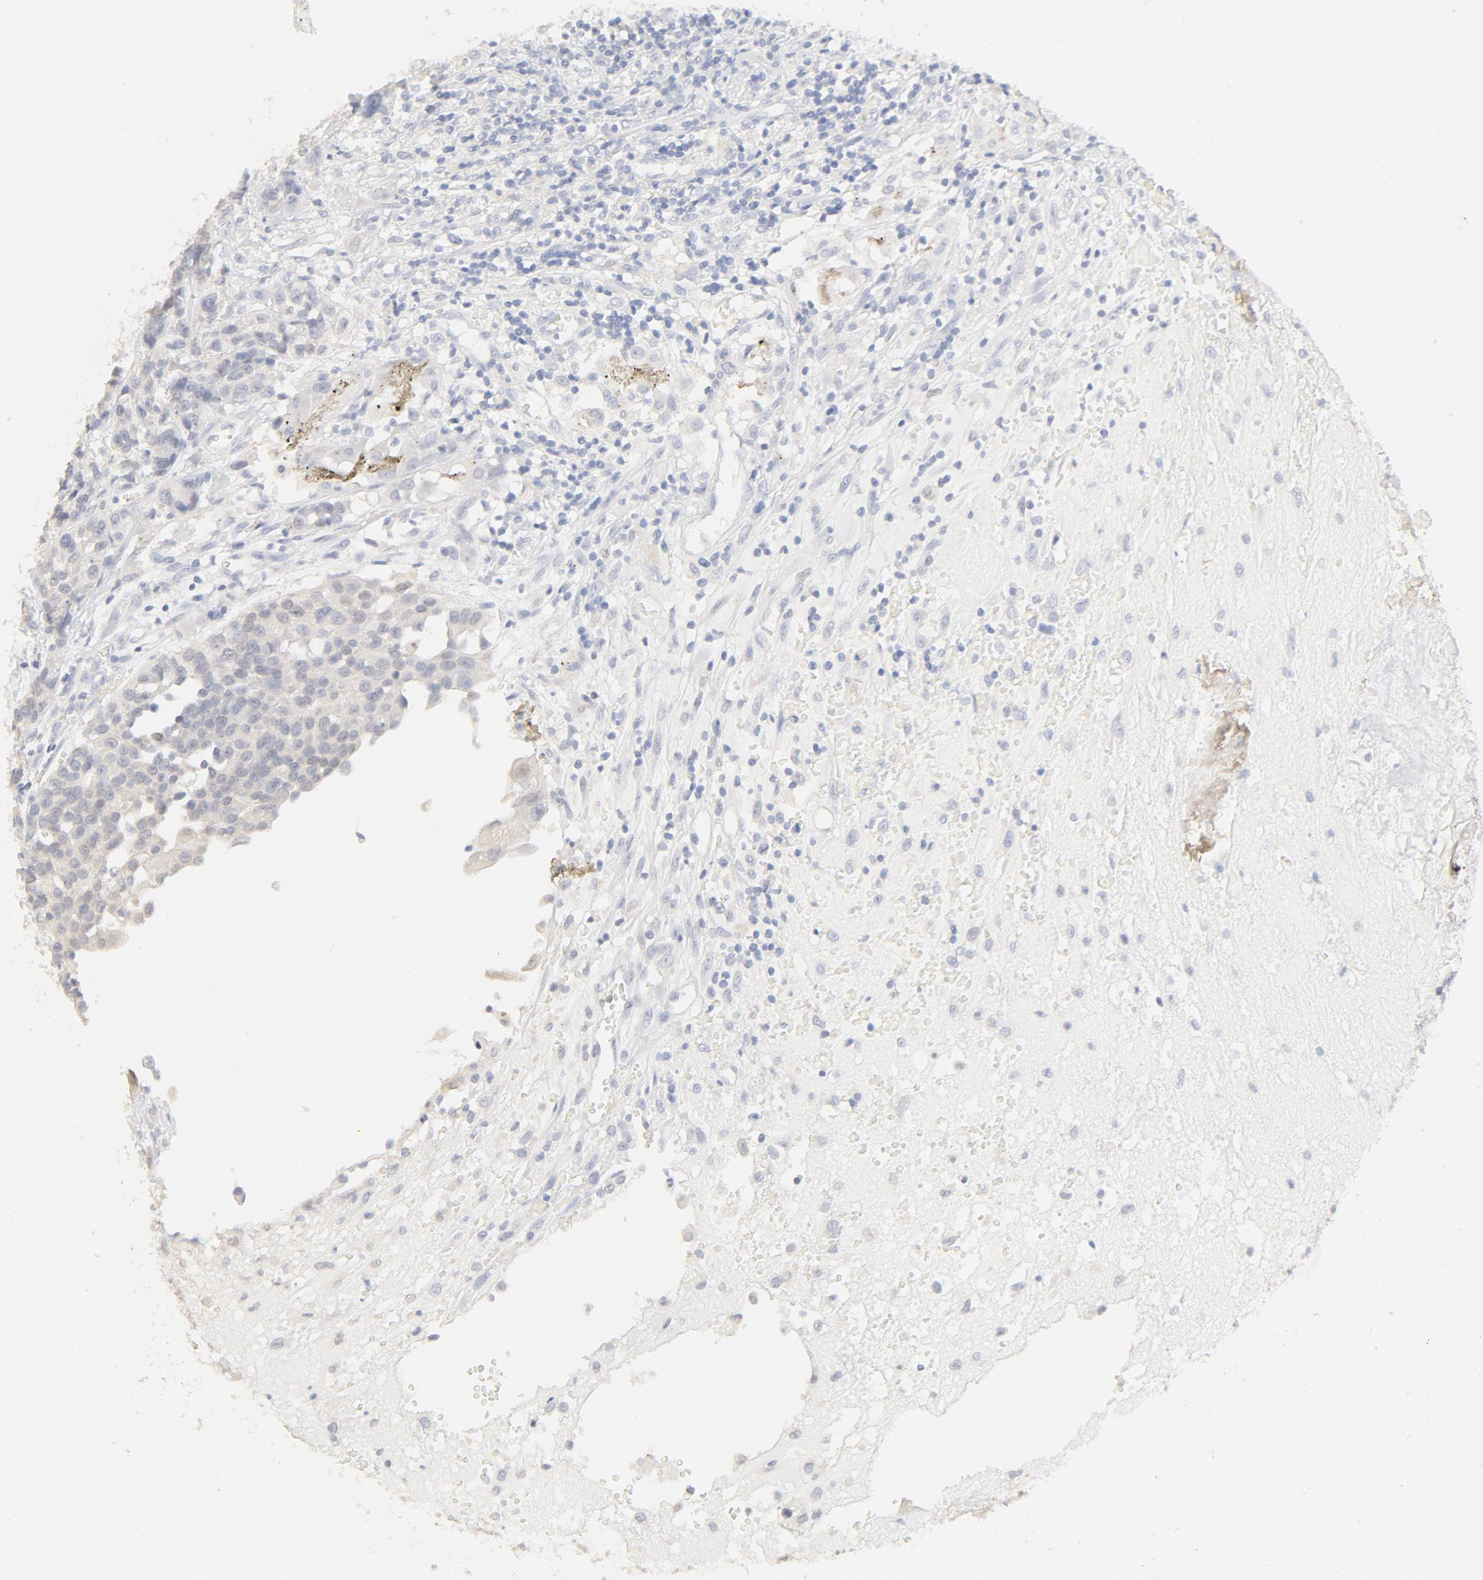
{"staining": {"intensity": "negative", "quantity": "none", "location": "none"}, "tissue": "urothelial cancer", "cell_type": "Tumor cells", "image_type": "cancer", "snomed": [{"axis": "morphology", "description": "Urothelial carcinoma, High grade"}, {"axis": "topography", "description": "Urinary bladder"}], "caption": "Tumor cells are negative for protein expression in human high-grade urothelial carcinoma. The staining was performed using DAB (3,3'-diaminobenzidine) to visualize the protein expression in brown, while the nuclei were stained in blue with hematoxylin (Magnification: 20x).", "gene": "FCGBP", "patient": {"sex": "female", "age": 81}}